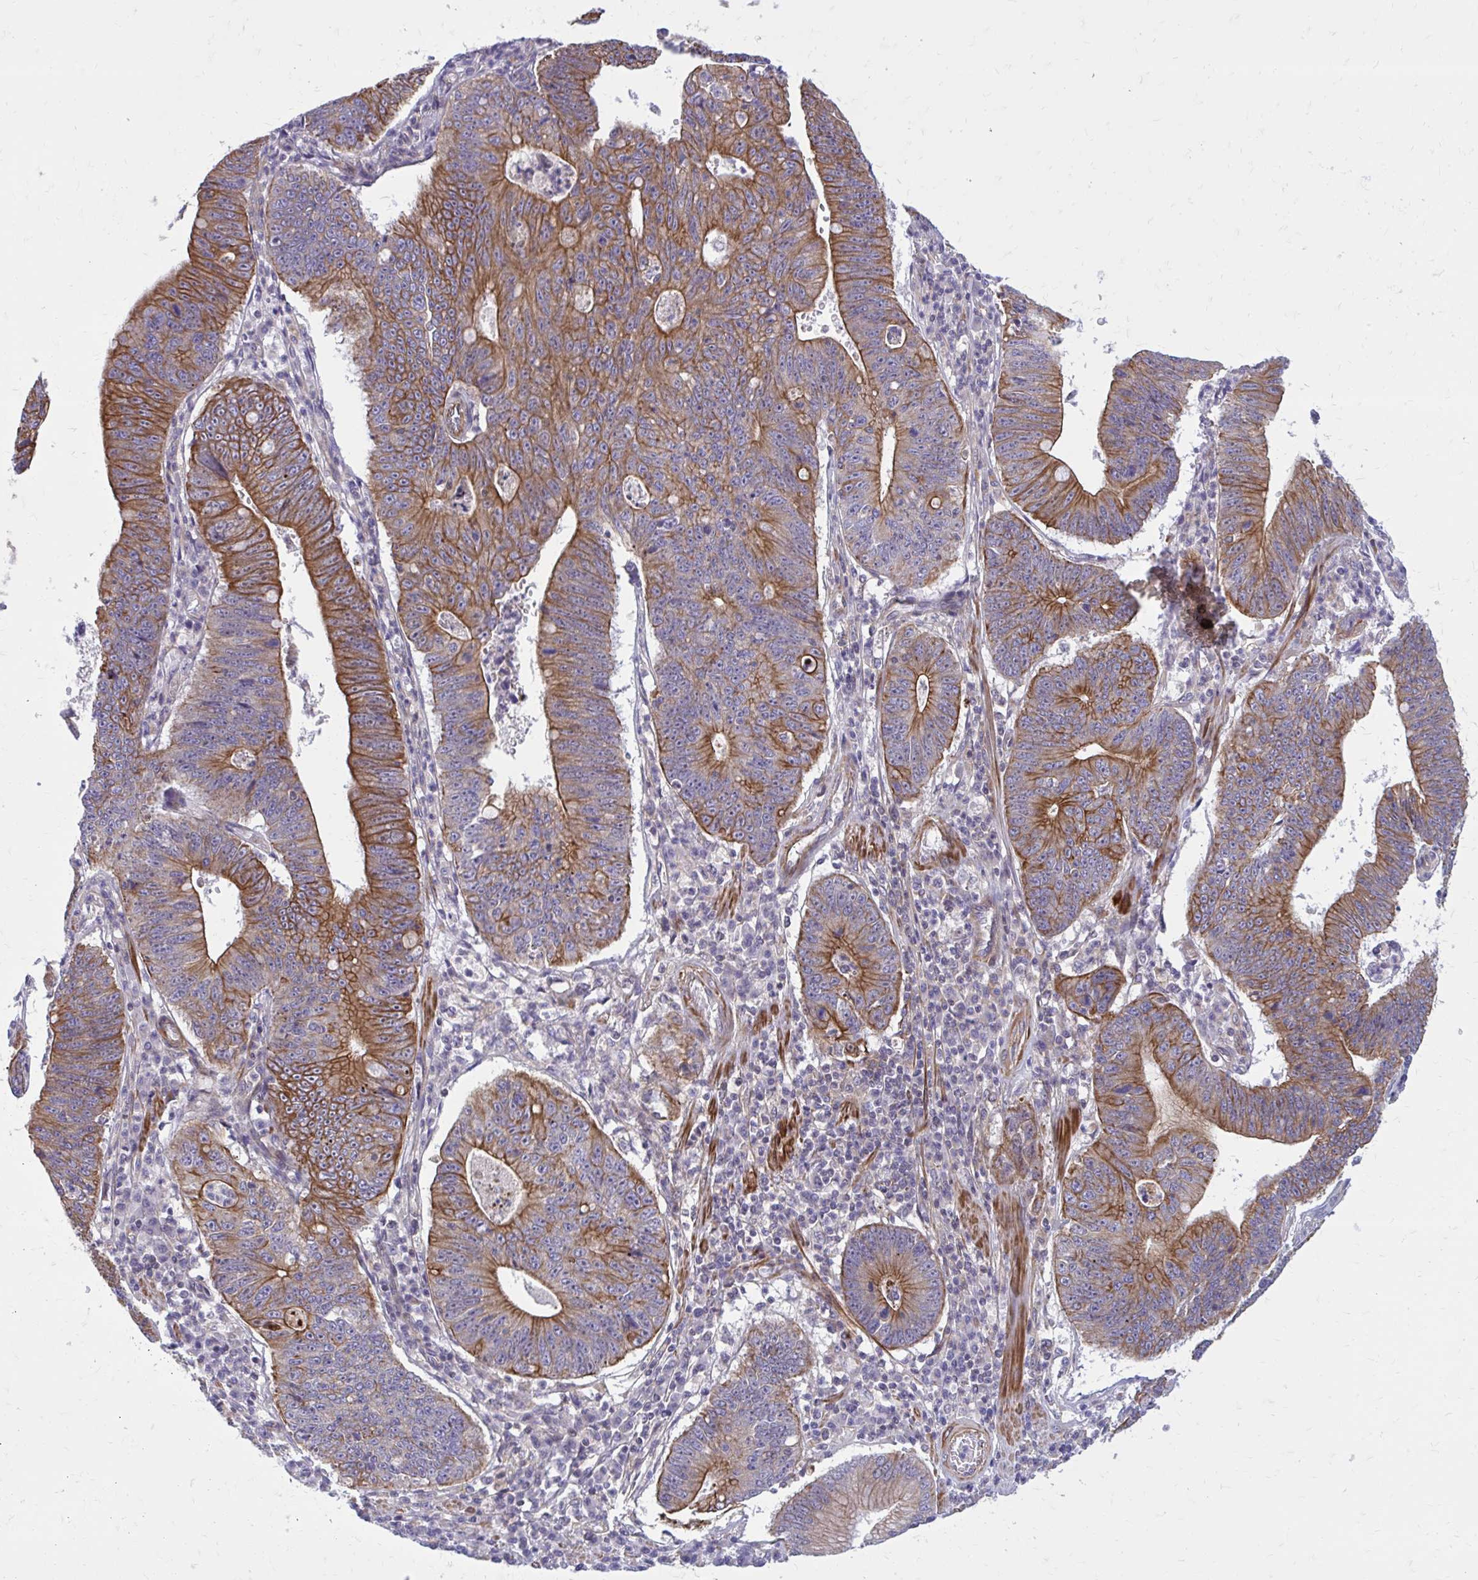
{"staining": {"intensity": "strong", "quantity": ">75%", "location": "cytoplasmic/membranous"}, "tissue": "stomach cancer", "cell_type": "Tumor cells", "image_type": "cancer", "snomed": [{"axis": "morphology", "description": "Adenocarcinoma, NOS"}, {"axis": "topography", "description": "Stomach"}], "caption": "Immunohistochemistry of stomach adenocarcinoma shows high levels of strong cytoplasmic/membranous expression in about >75% of tumor cells. (DAB (3,3'-diaminobenzidine) = brown stain, brightfield microscopy at high magnification).", "gene": "FAP", "patient": {"sex": "male", "age": 59}}